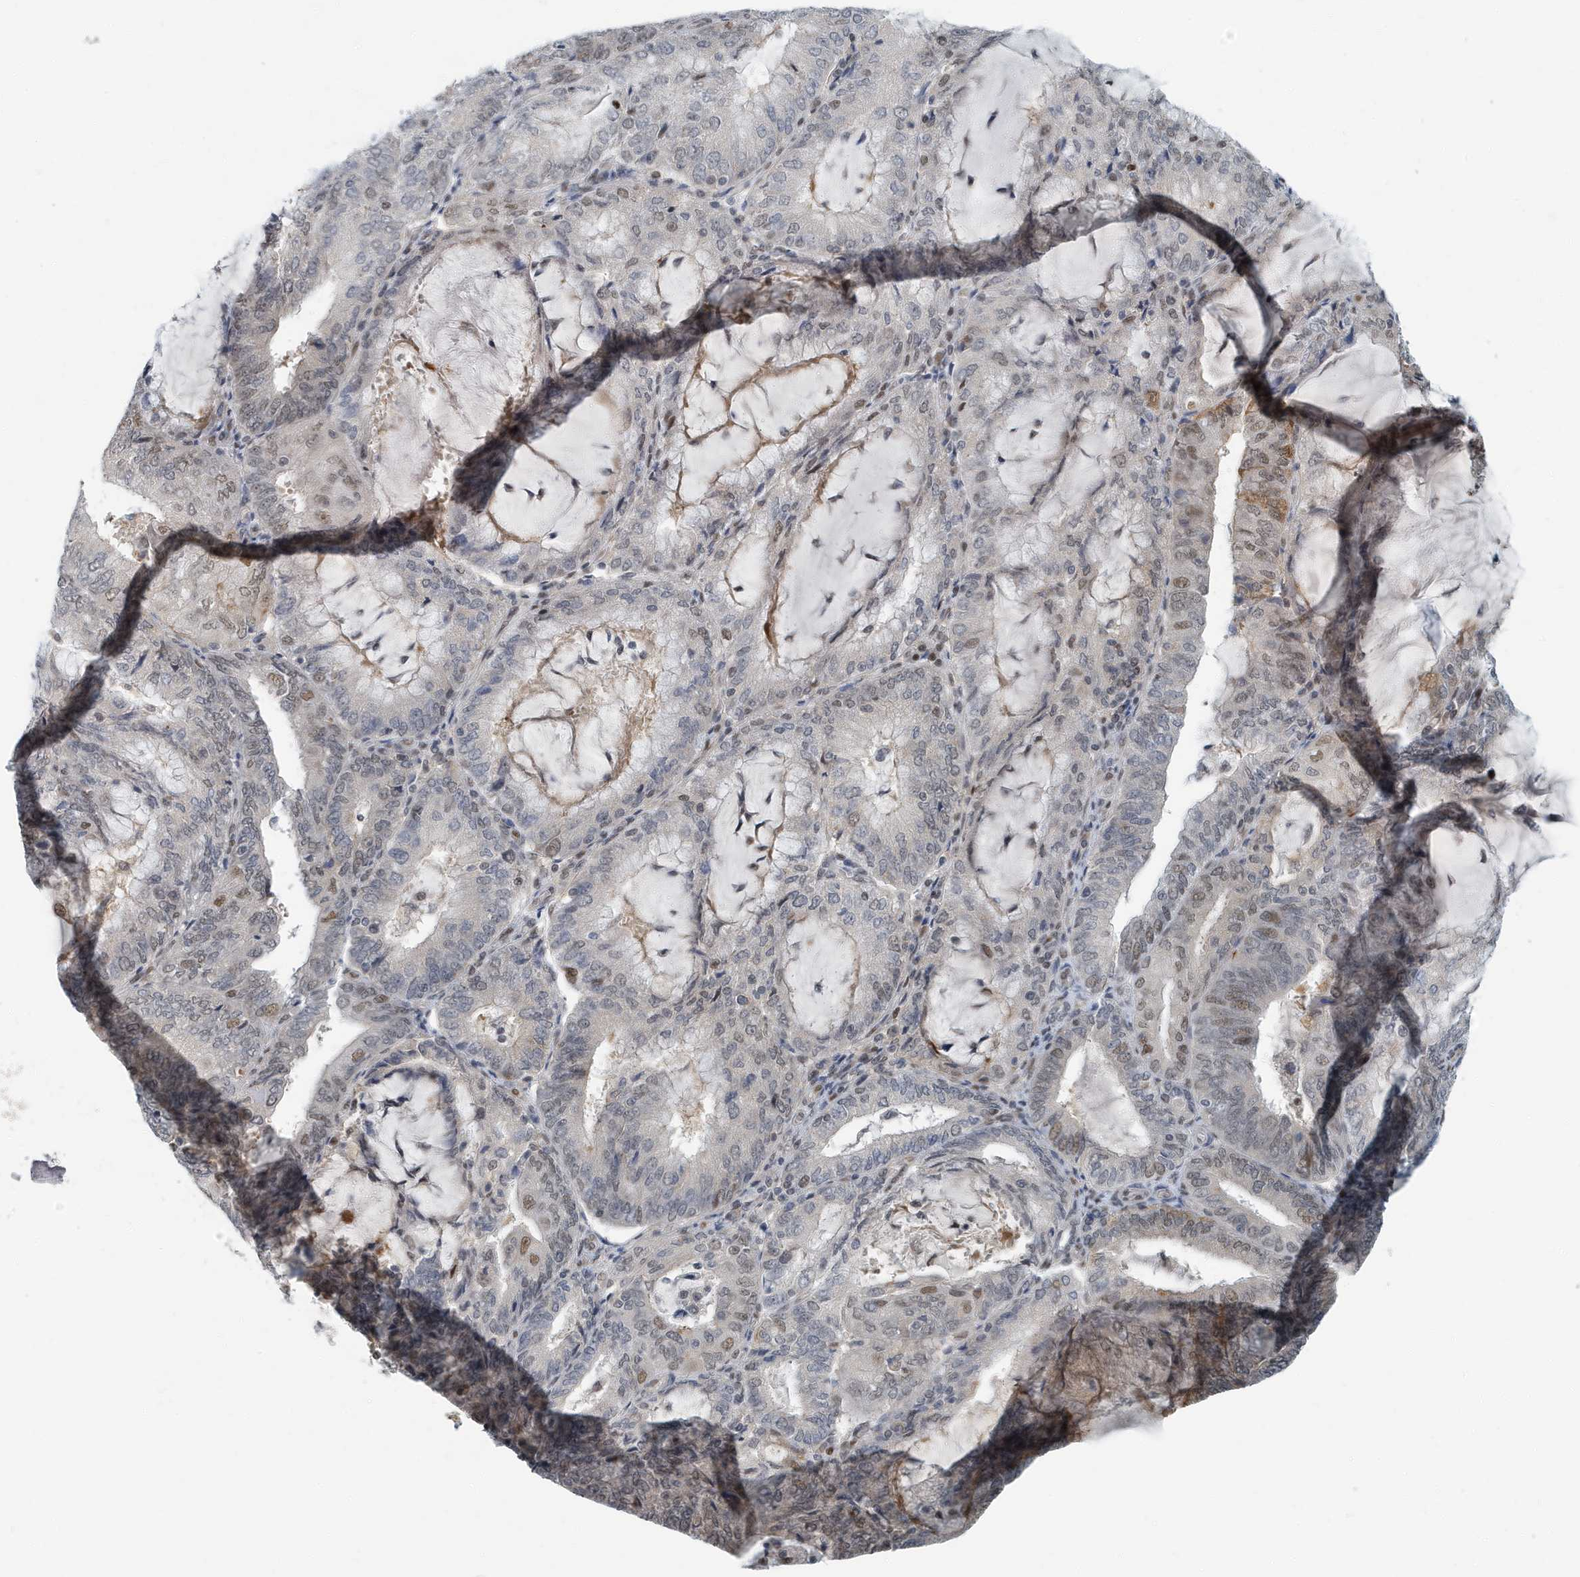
{"staining": {"intensity": "weak", "quantity": "25%-75%", "location": "nuclear"}, "tissue": "endometrial cancer", "cell_type": "Tumor cells", "image_type": "cancer", "snomed": [{"axis": "morphology", "description": "Adenocarcinoma, NOS"}, {"axis": "topography", "description": "Endometrium"}], "caption": "Immunohistochemistry of adenocarcinoma (endometrial) reveals low levels of weak nuclear staining in approximately 25%-75% of tumor cells.", "gene": "KIF15", "patient": {"sex": "female", "age": 81}}